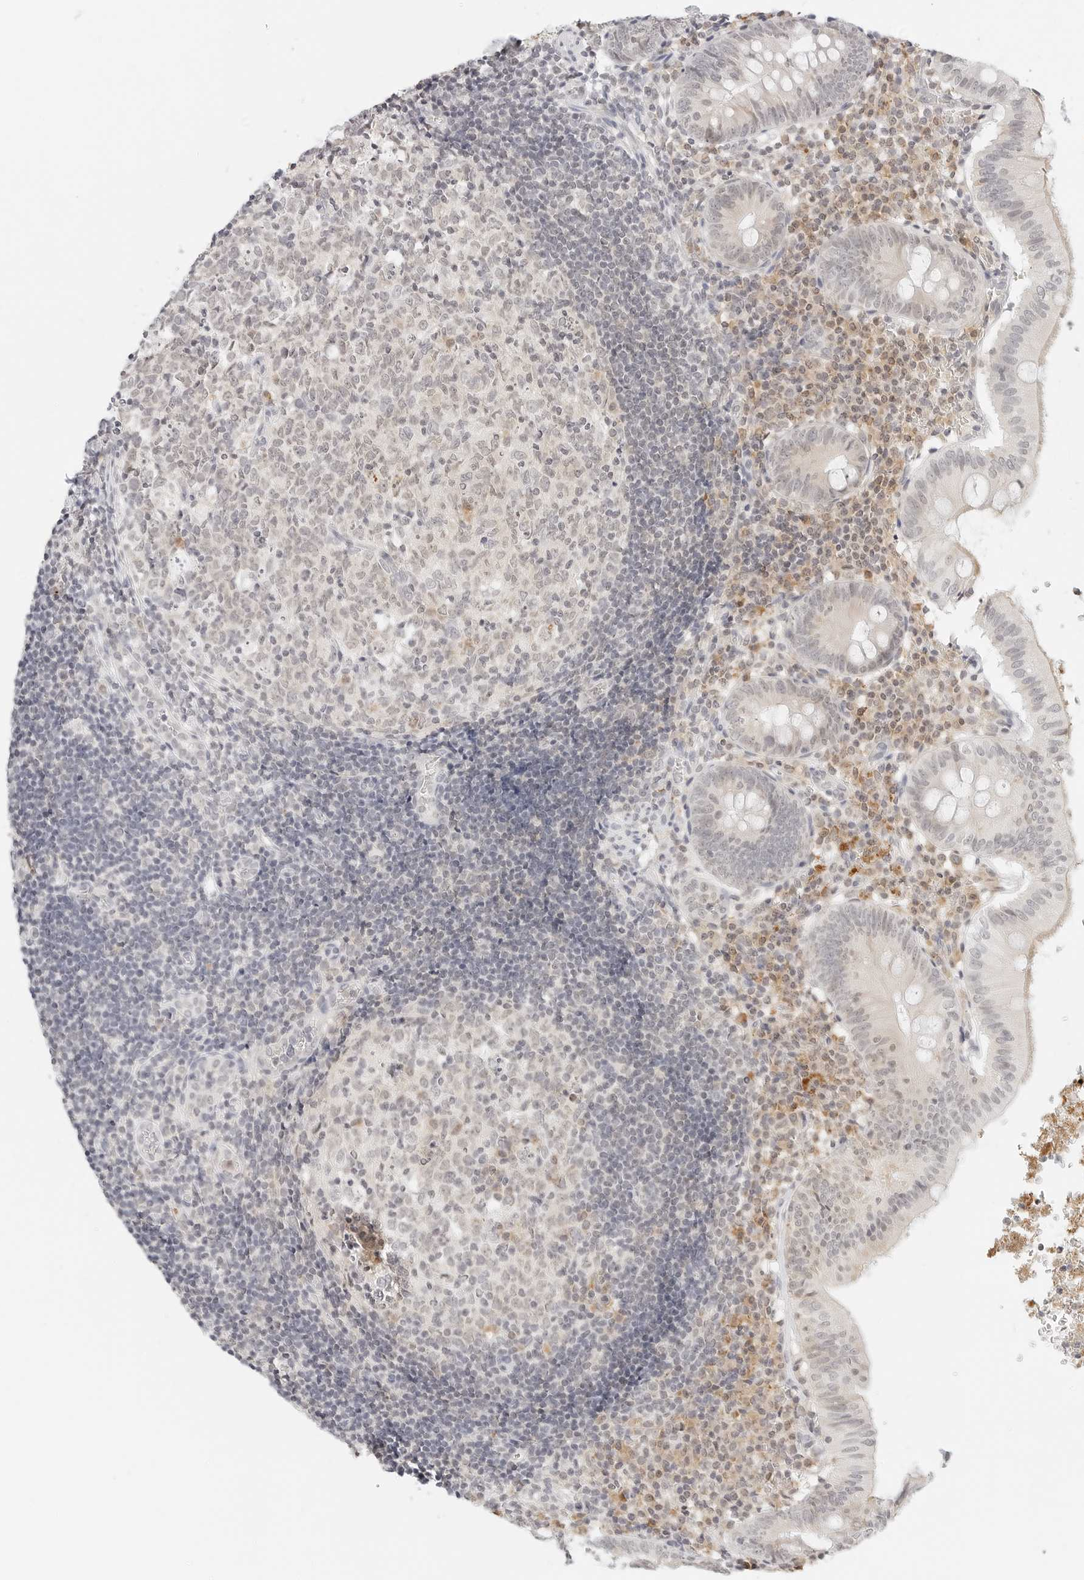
{"staining": {"intensity": "negative", "quantity": "none", "location": "none"}, "tissue": "appendix", "cell_type": "Glandular cells", "image_type": "normal", "snomed": [{"axis": "morphology", "description": "Normal tissue, NOS"}, {"axis": "topography", "description": "Appendix"}], "caption": "Glandular cells show no significant protein expression in benign appendix. (Stains: DAB (3,3'-diaminobenzidine) IHC with hematoxylin counter stain, Microscopy: brightfield microscopy at high magnification).", "gene": "NEO1", "patient": {"sex": "male", "age": 8}}